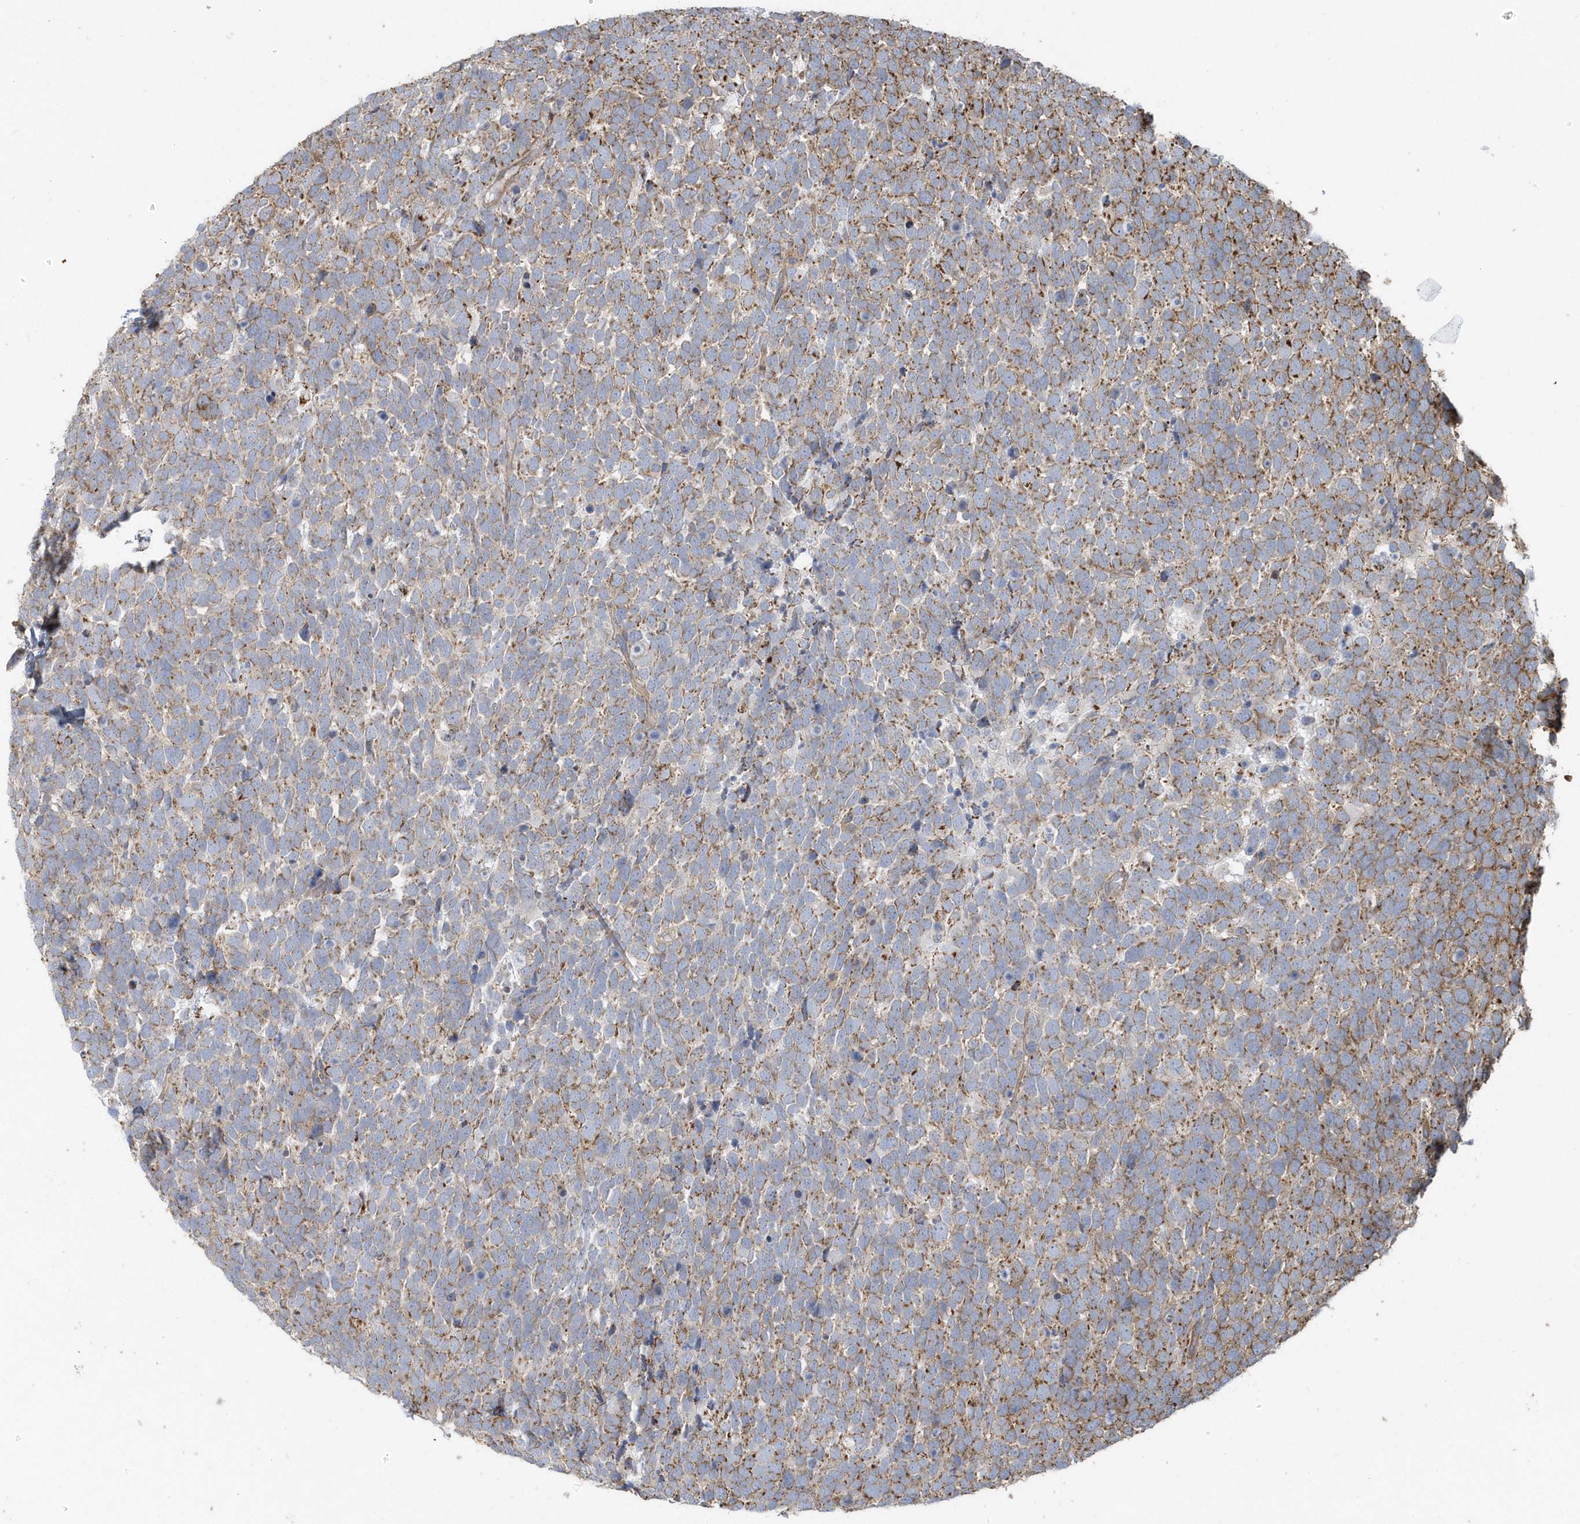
{"staining": {"intensity": "weak", "quantity": ">75%", "location": "cytoplasmic/membranous"}, "tissue": "urothelial cancer", "cell_type": "Tumor cells", "image_type": "cancer", "snomed": [{"axis": "morphology", "description": "Urothelial carcinoma, High grade"}, {"axis": "topography", "description": "Urinary bladder"}], "caption": "This histopathology image demonstrates immunohistochemistry (IHC) staining of human urothelial carcinoma (high-grade), with low weak cytoplasmic/membranous positivity in approximately >75% of tumor cells.", "gene": "TRAIP", "patient": {"sex": "female", "age": 82}}